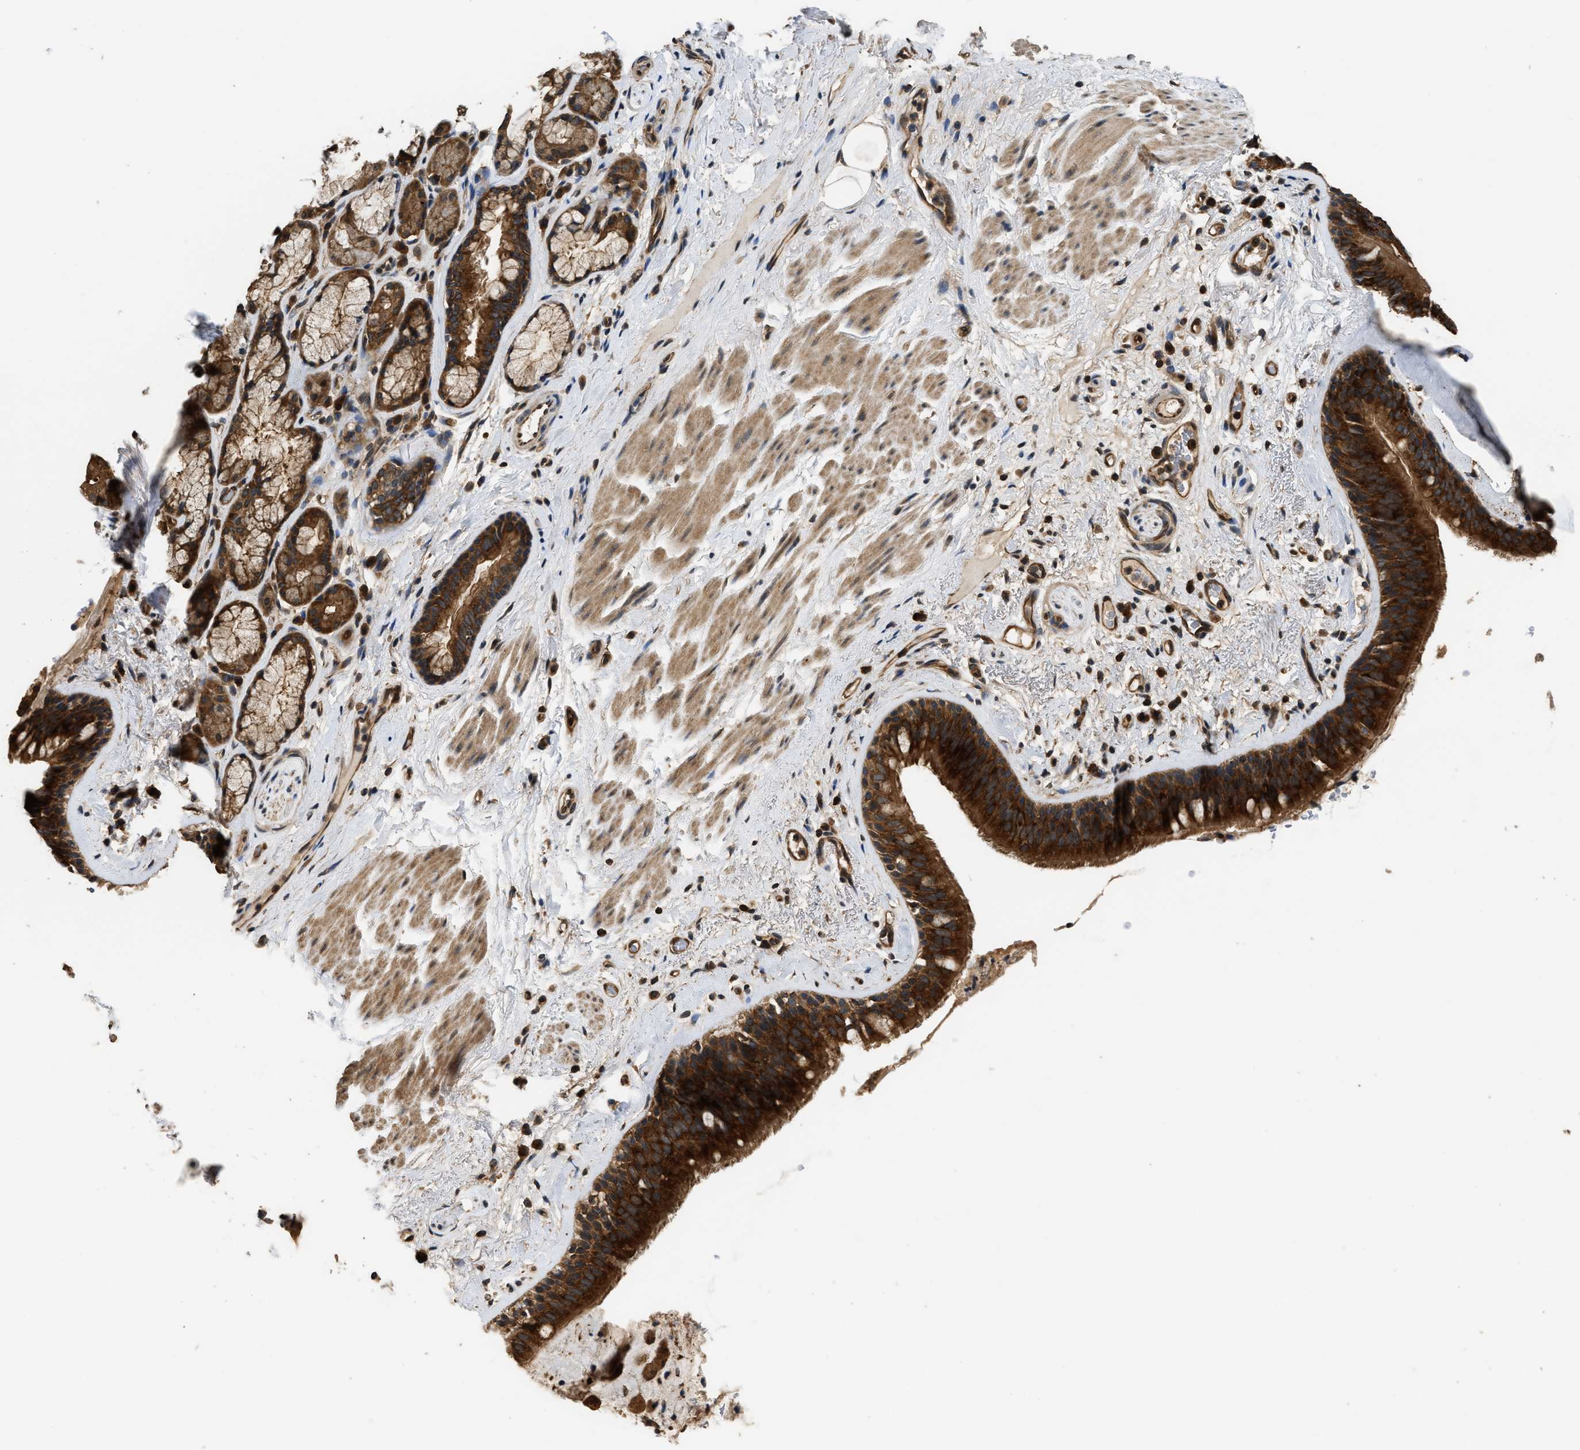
{"staining": {"intensity": "strong", "quantity": ">75%", "location": "cytoplasmic/membranous"}, "tissue": "bronchus", "cell_type": "Respiratory epithelial cells", "image_type": "normal", "snomed": [{"axis": "morphology", "description": "Normal tissue, NOS"}, {"axis": "topography", "description": "Cartilage tissue"}], "caption": "A brown stain shows strong cytoplasmic/membranous expression of a protein in respiratory epithelial cells of normal bronchus.", "gene": "DNAJC2", "patient": {"sex": "female", "age": 63}}